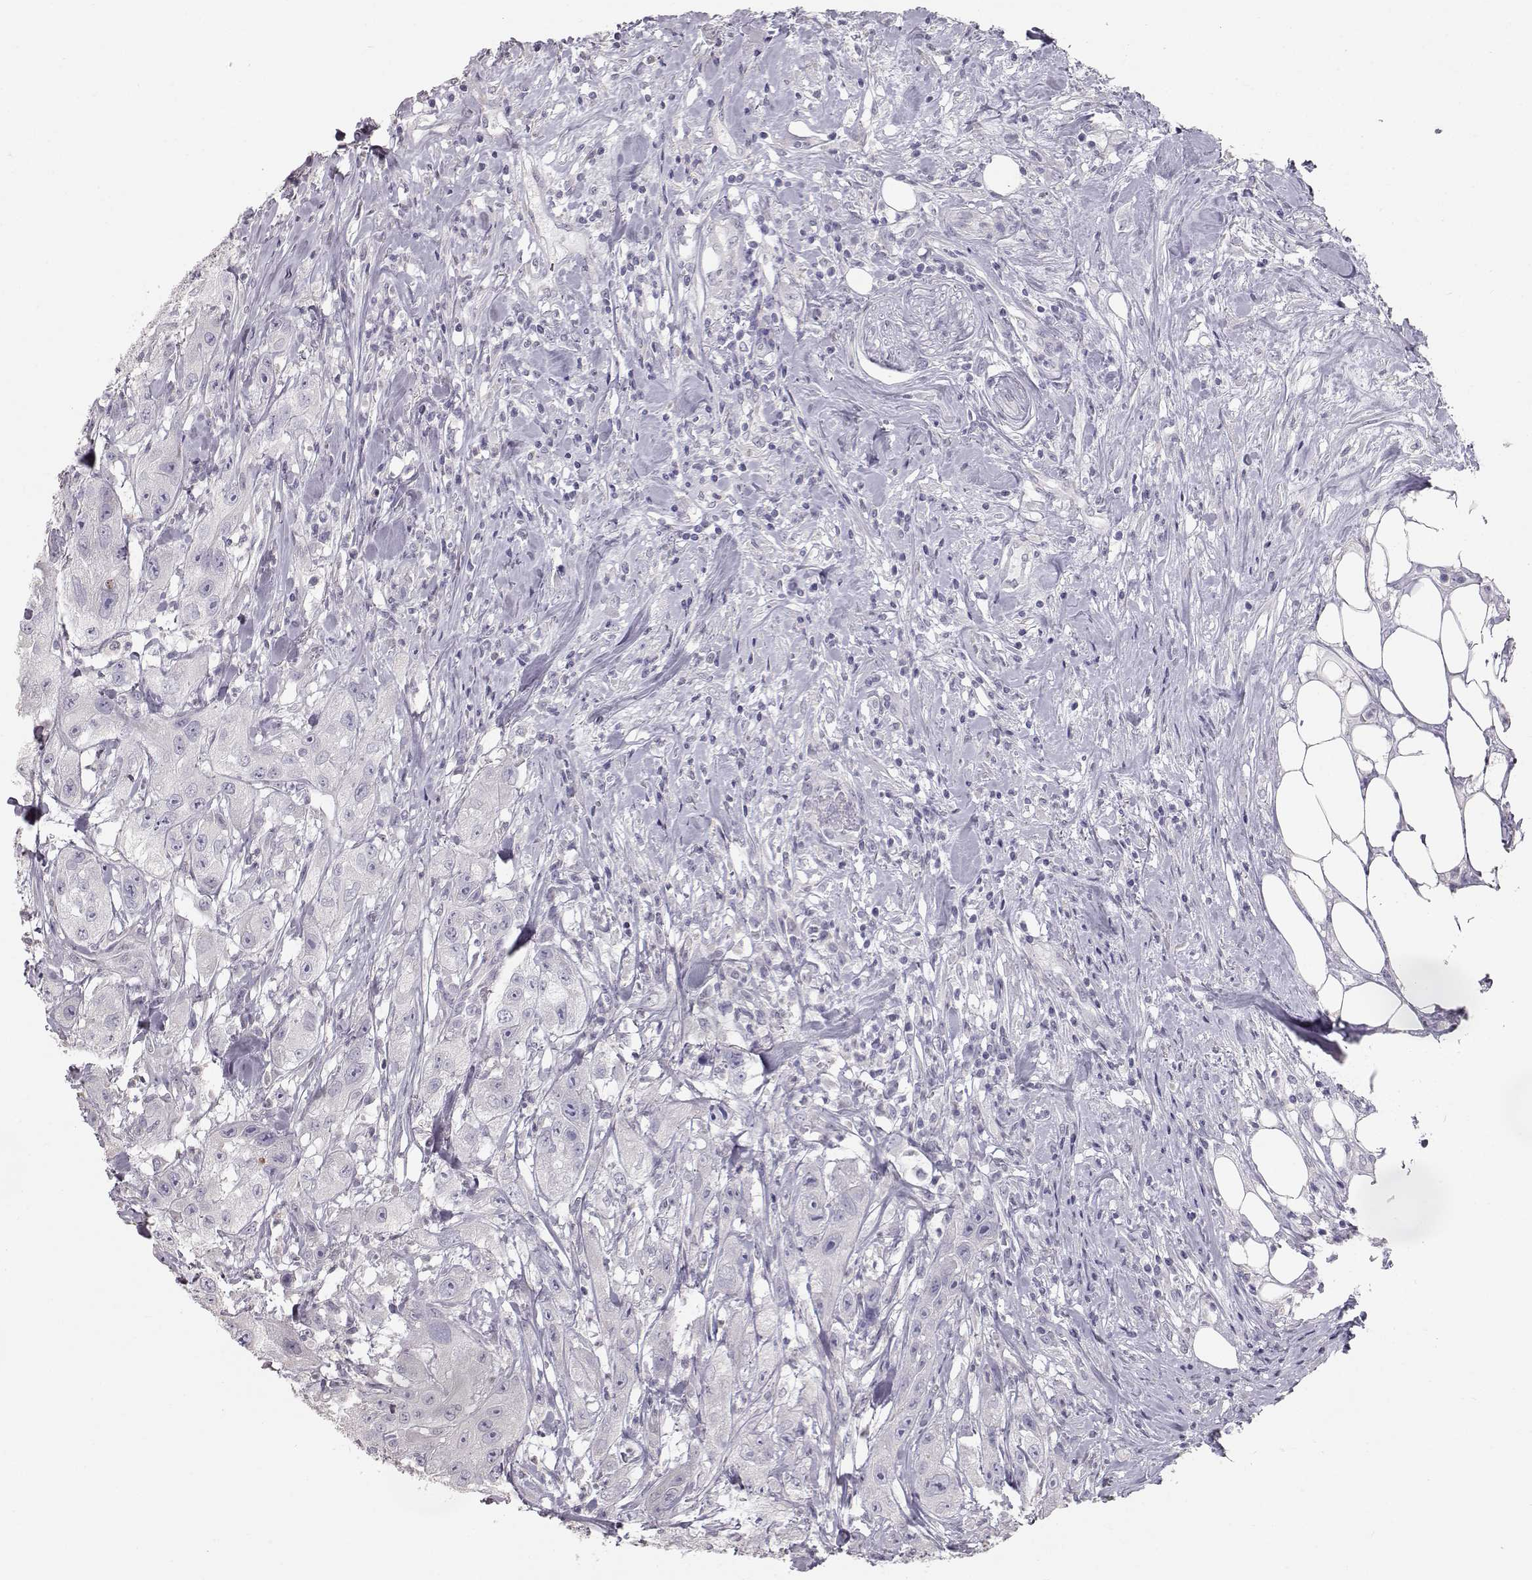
{"staining": {"intensity": "negative", "quantity": "none", "location": "none"}, "tissue": "urothelial cancer", "cell_type": "Tumor cells", "image_type": "cancer", "snomed": [{"axis": "morphology", "description": "Urothelial carcinoma, High grade"}, {"axis": "topography", "description": "Urinary bladder"}], "caption": "Immunohistochemistry (IHC) image of neoplastic tissue: urothelial carcinoma (high-grade) stained with DAB exhibits no significant protein positivity in tumor cells.", "gene": "KRT33A", "patient": {"sex": "male", "age": 79}}